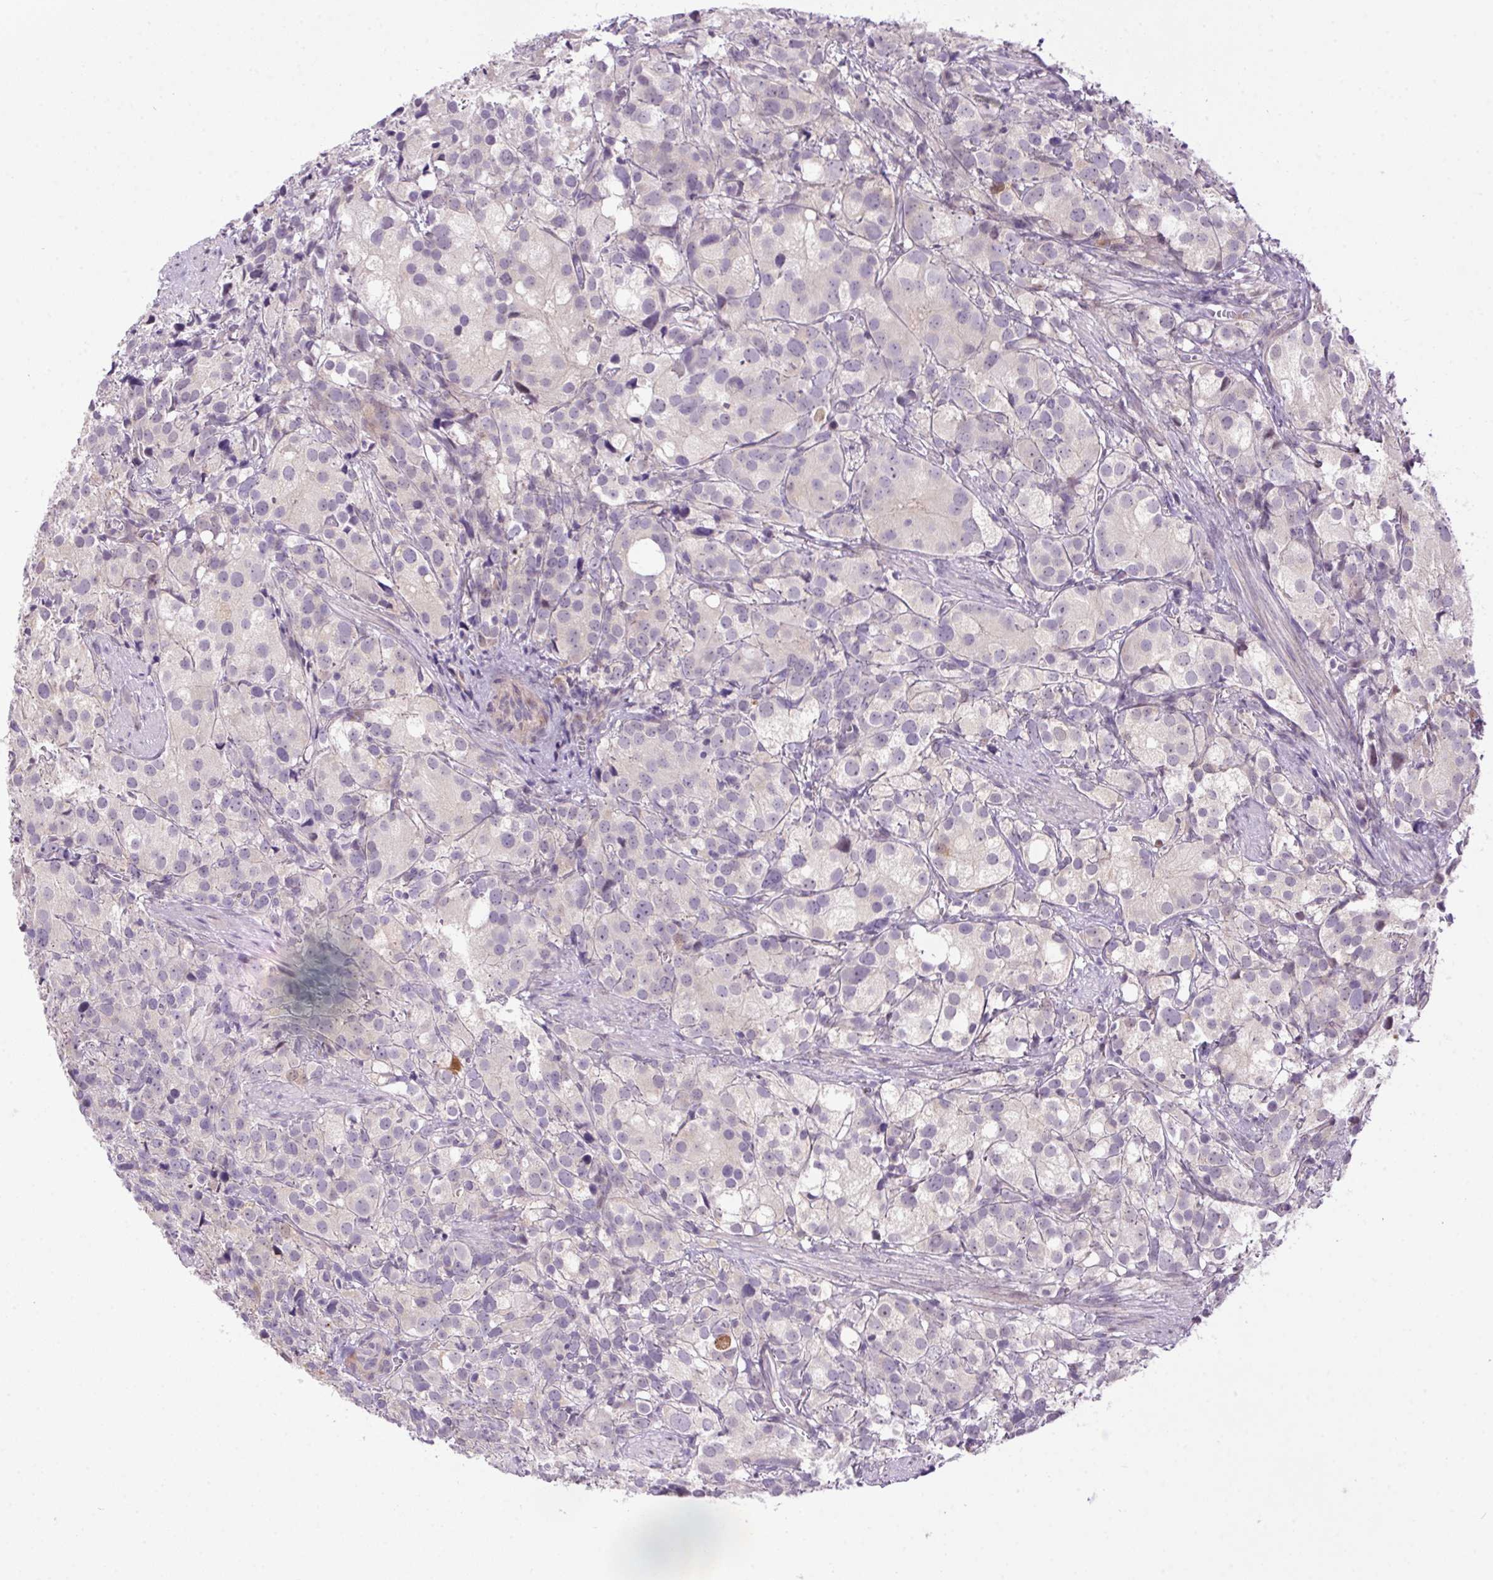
{"staining": {"intensity": "negative", "quantity": "none", "location": "none"}, "tissue": "prostate cancer", "cell_type": "Tumor cells", "image_type": "cancer", "snomed": [{"axis": "morphology", "description": "Adenocarcinoma, High grade"}, {"axis": "topography", "description": "Prostate"}], "caption": "Prostate cancer stained for a protein using IHC demonstrates no positivity tumor cells.", "gene": "LRRTM1", "patient": {"sex": "male", "age": 86}}